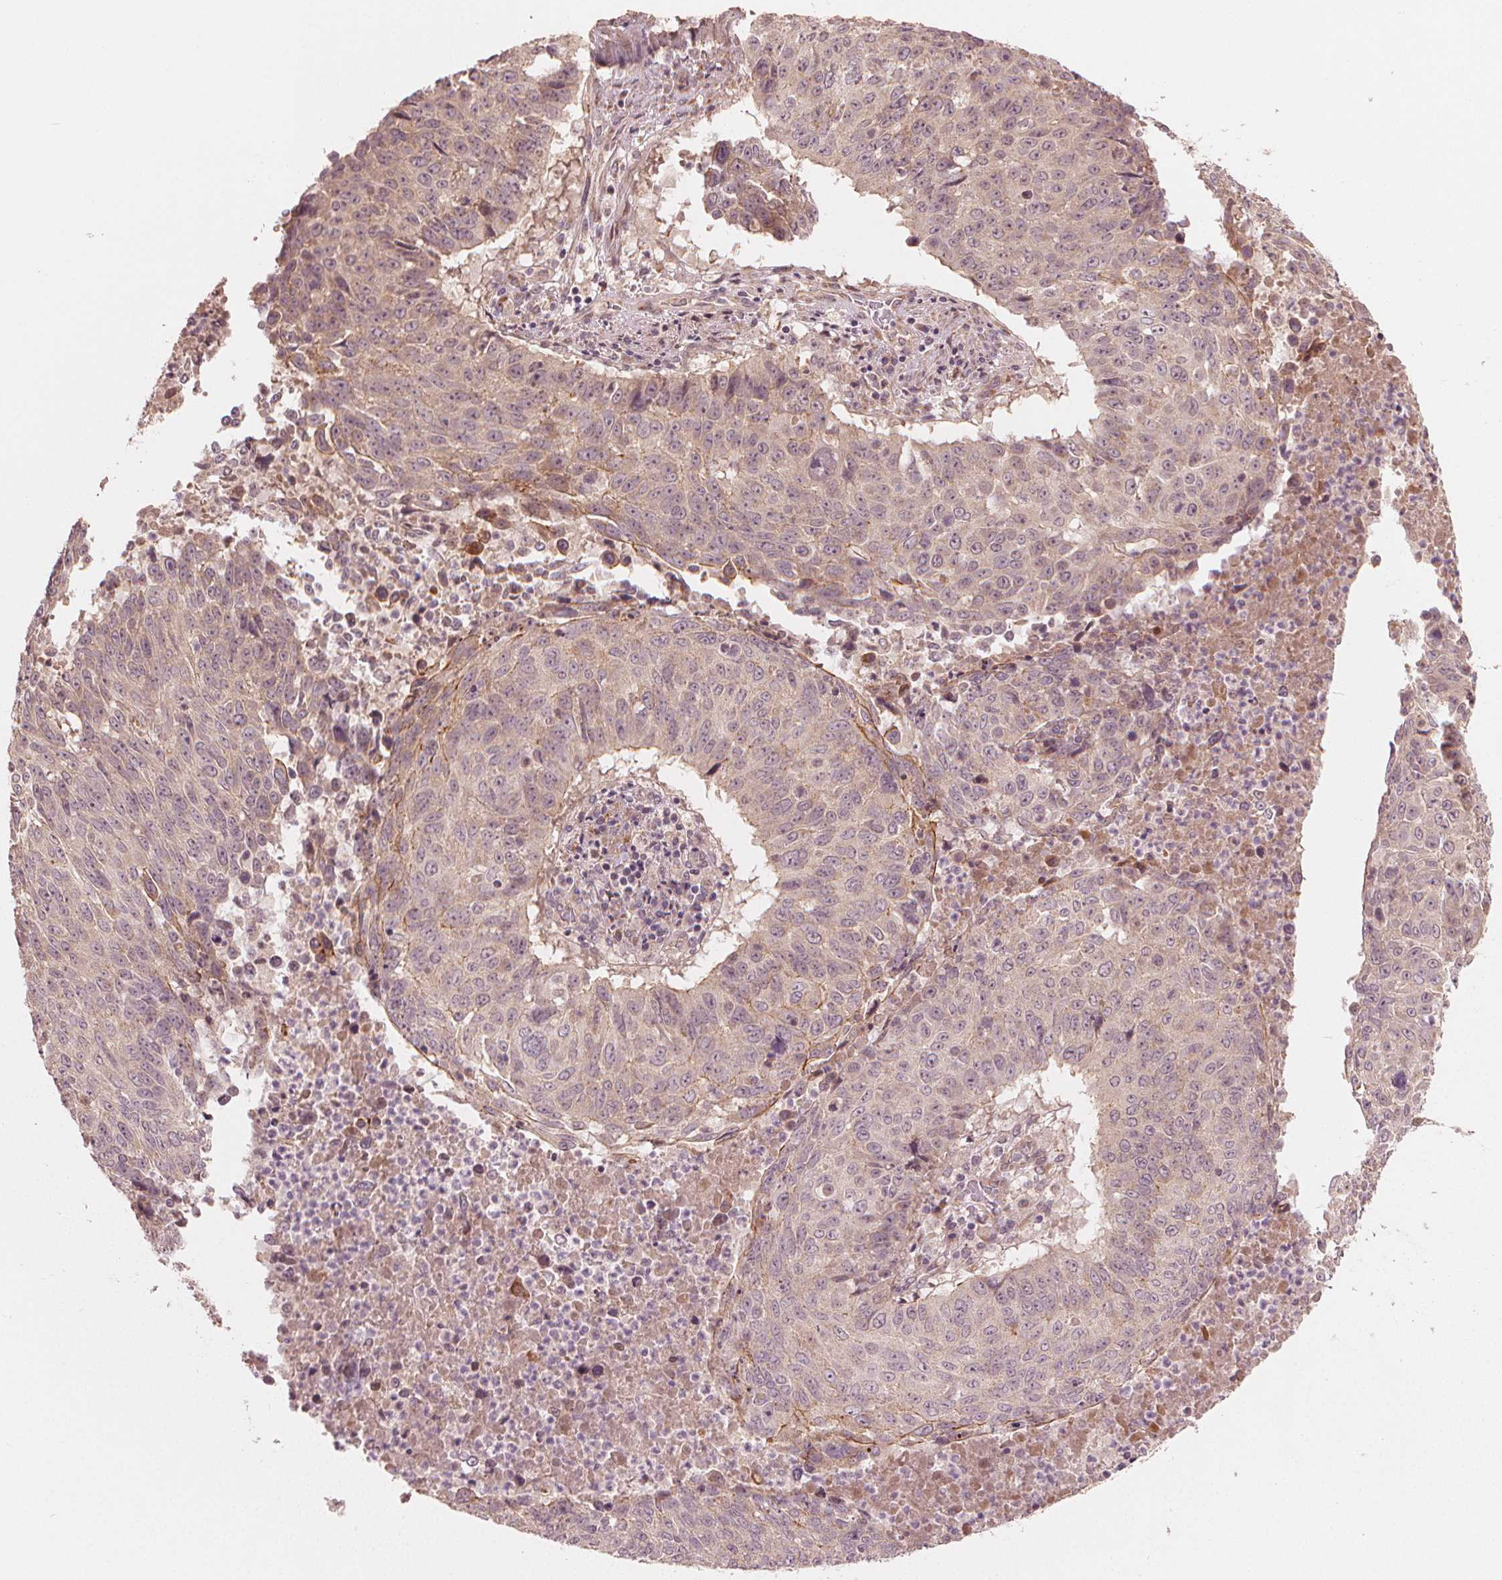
{"staining": {"intensity": "strong", "quantity": "<25%", "location": "cytoplasmic/membranous"}, "tissue": "lung cancer", "cell_type": "Tumor cells", "image_type": "cancer", "snomed": [{"axis": "morphology", "description": "Normal tissue, NOS"}, {"axis": "morphology", "description": "Squamous cell carcinoma, NOS"}, {"axis": "topography", "description": "Bronchus"}, {"axis": "topography", "description": "Lung"}], "caption": "This micrograph shows immunohistochemistry (IHC) staining of human lung cancer (squamous cell carcinoma), with medium strong cytoplasmic/membranous expression in approximately <25% of tumor cells.", "gene": "CLBA1", "patient": {"sex": "male", "age": 64}}